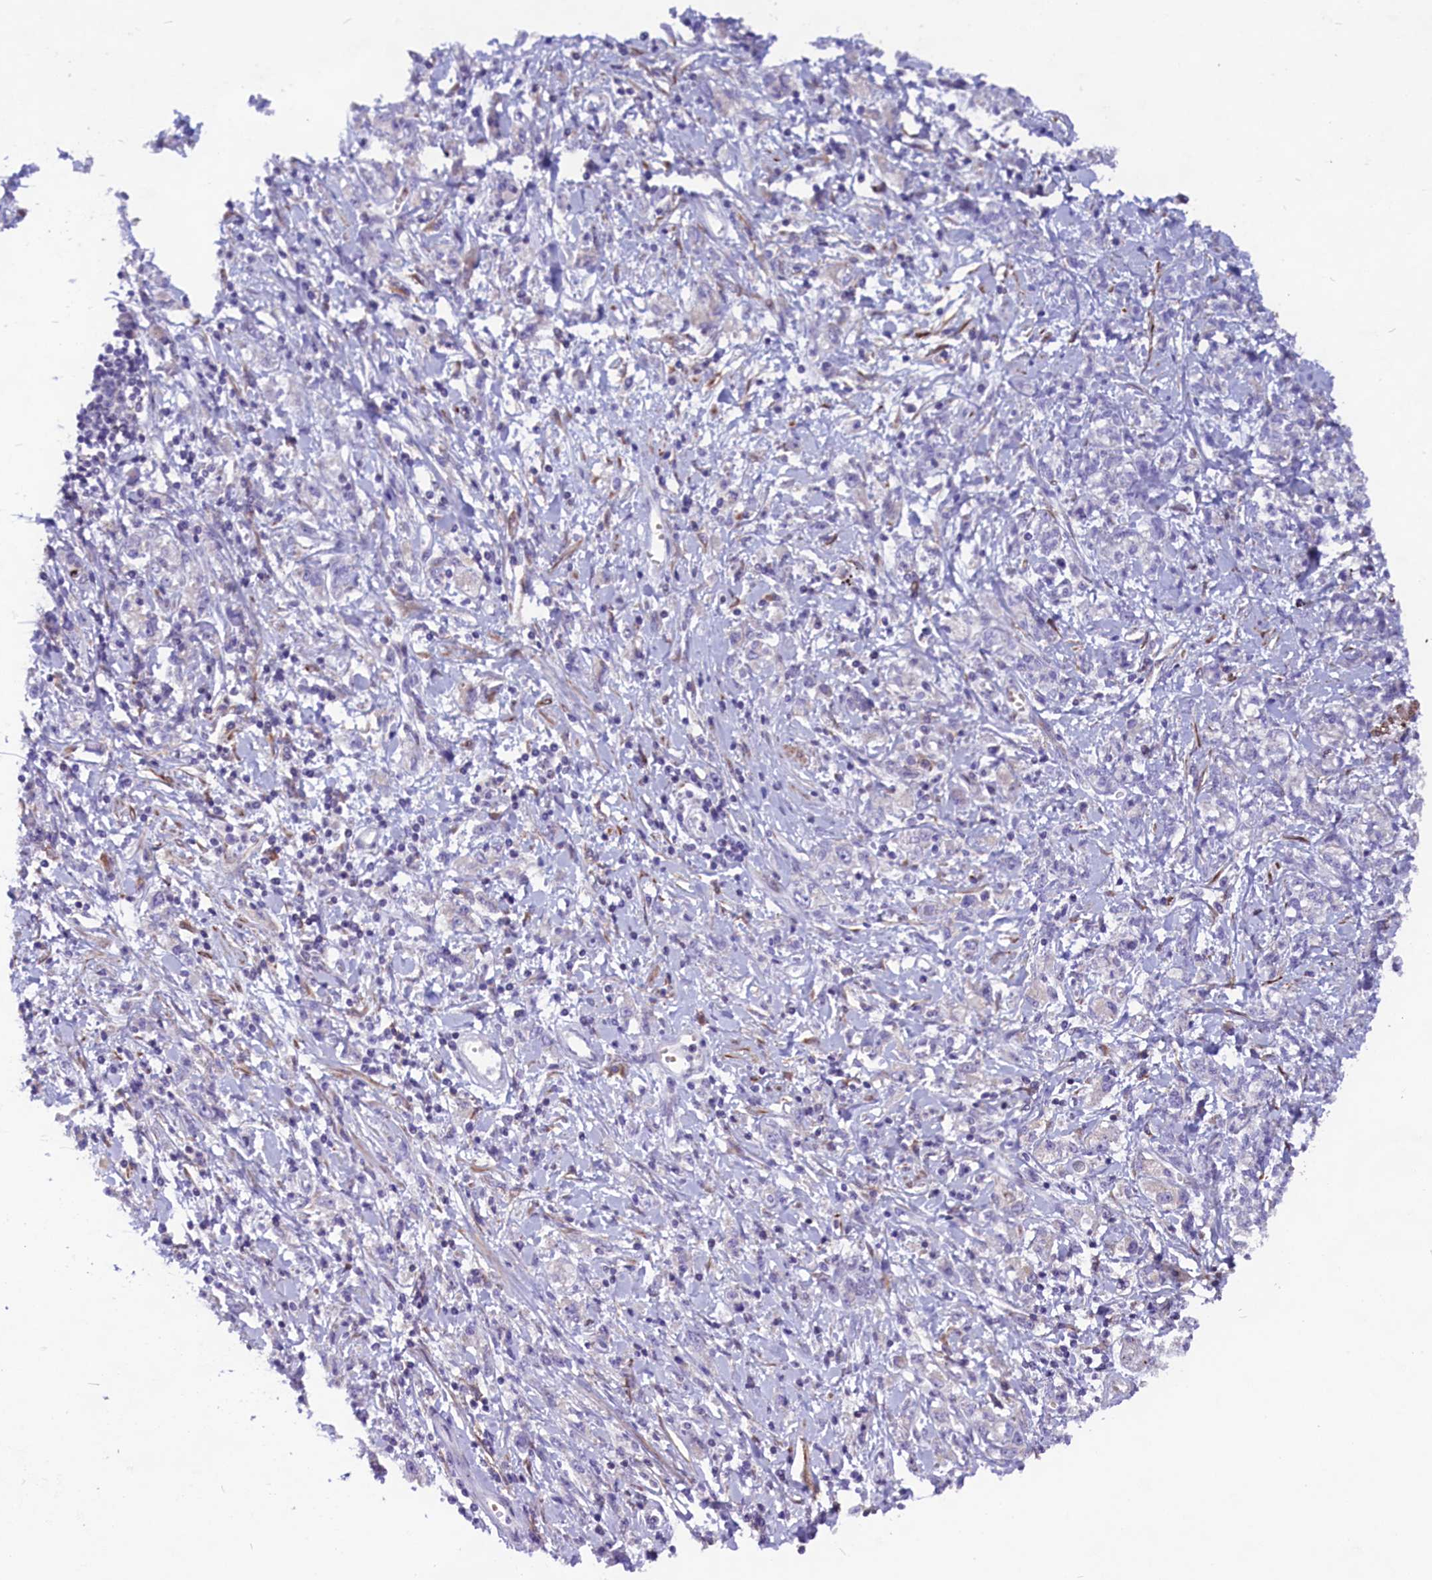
{"staining": {"intensity": "negative", "quantity": "none", "location": "none"}, "tissue": "stomach cancer", "cell_type": "Tumor cells", "image_type": "cancer", "snomed": [{"axis": "morphology", "description": "Adenocarcinoma, NOS"}, {"axis": "topography", "description": "Stomach"}], "caption": "Immunohistochemistry (IHC) of stomach cancer (adenocarcinoma) displays no staining in tumor cells. The staining is performed using DAB brown chromogen with nuclei counter-stained in using hematoxylin.", "gene": "MIEF2", "patient": {"sex": "female", "age": 76}}